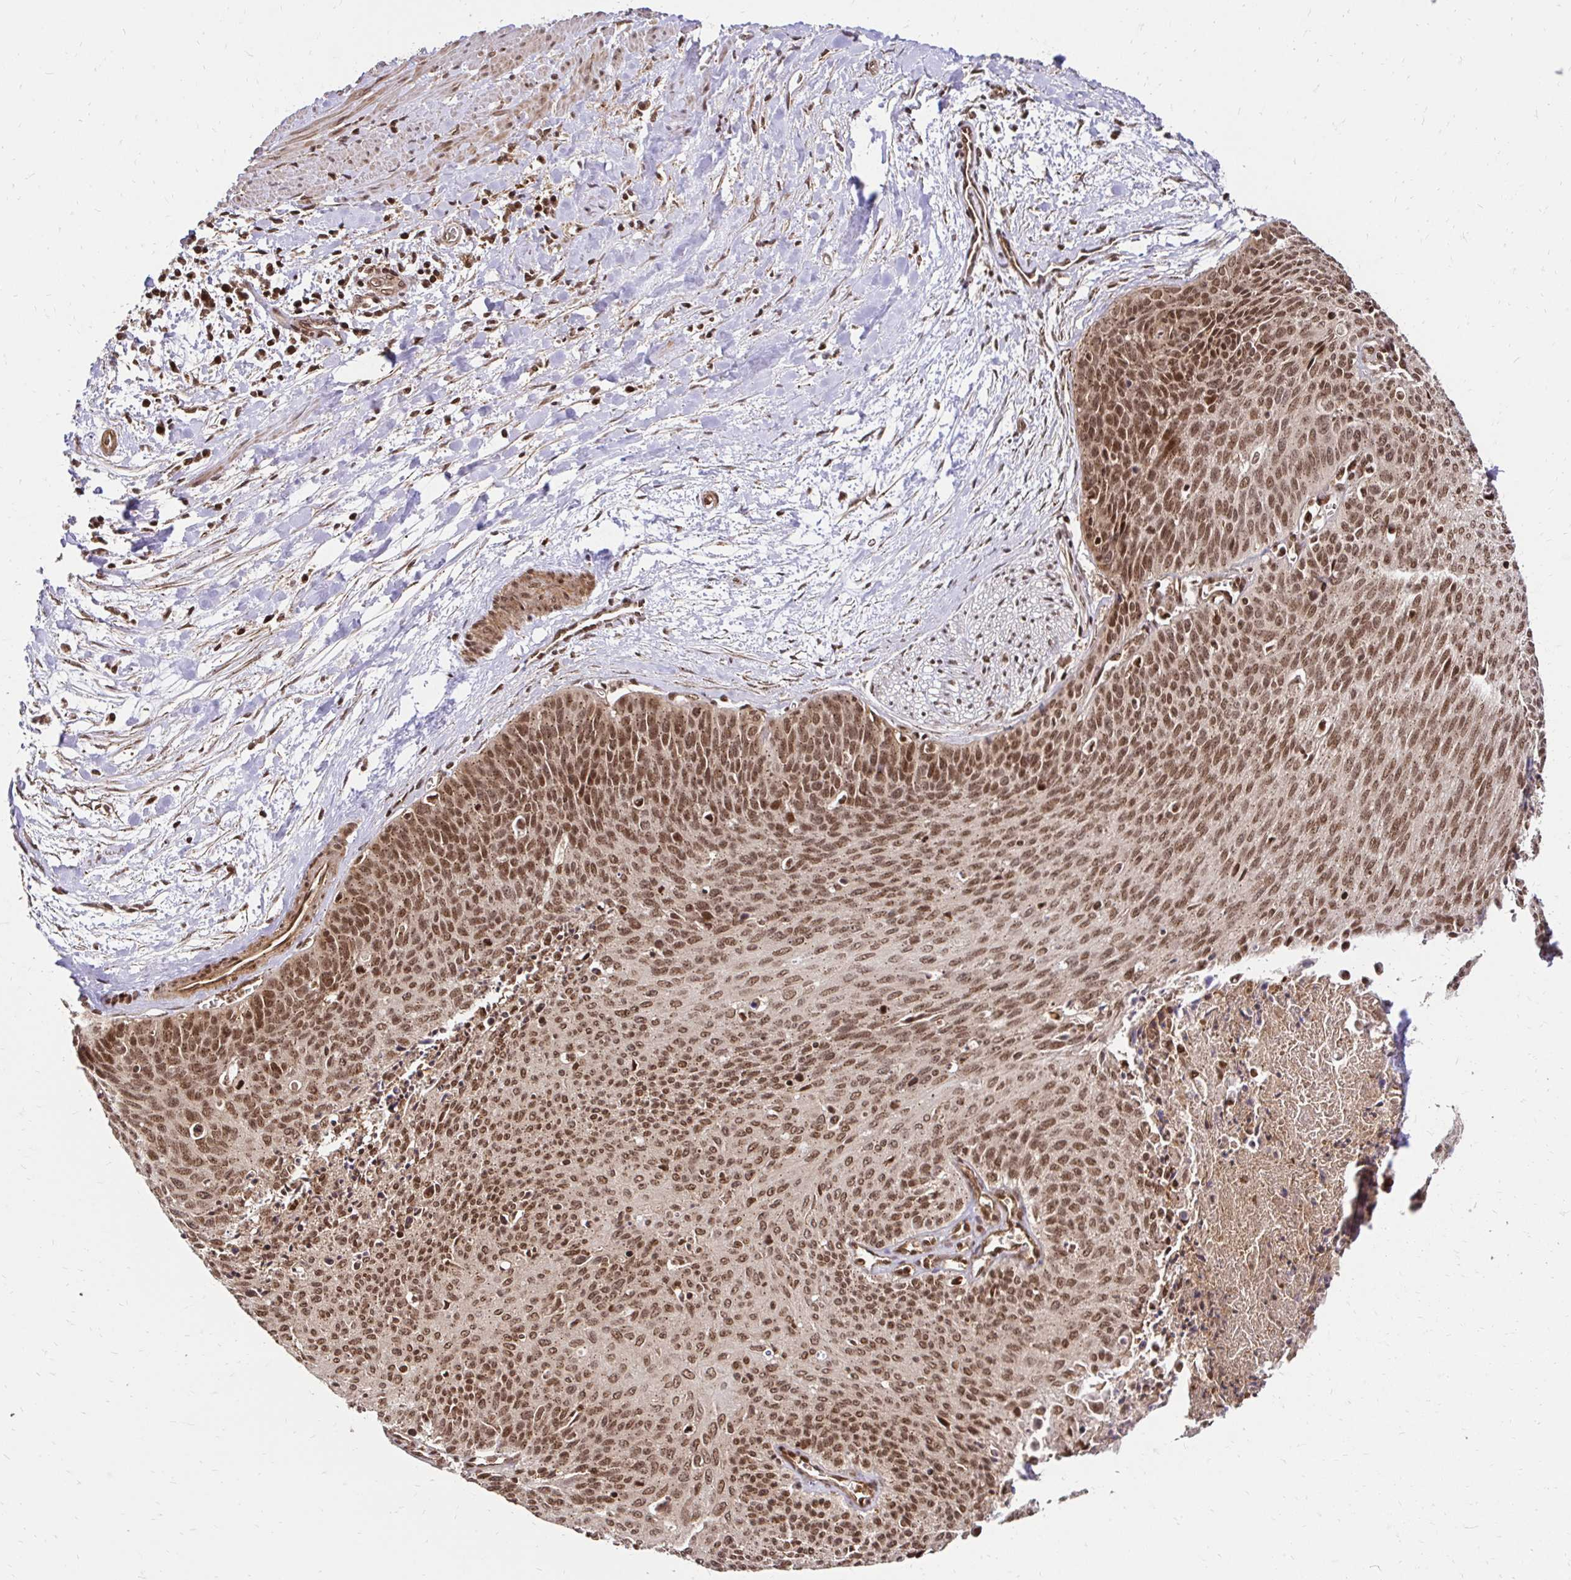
{"staining": {"intensity": "moderate", "quantity": ">75%", "location": "cytoplasmic/membranous,nuclear"}, "tissue": "cervical cancer", "cell_type": "Tumor cells", "image_type": "cancer", "snomed": [{"axis": "morphology", "description": "Squamous cell carcinoma, NOS"}, {"axis": "topography", "description": "Cervix"}], "caption": "Squamous cell carcinoma (cervical) stained with immunohistochemistry (IHC) exhibits moderate cytoplasmic/membranous and nuclear expression in about >75% of tumor cells.", "gene": "GLYR1", "patient": {"sex": "female", "age": 55}}